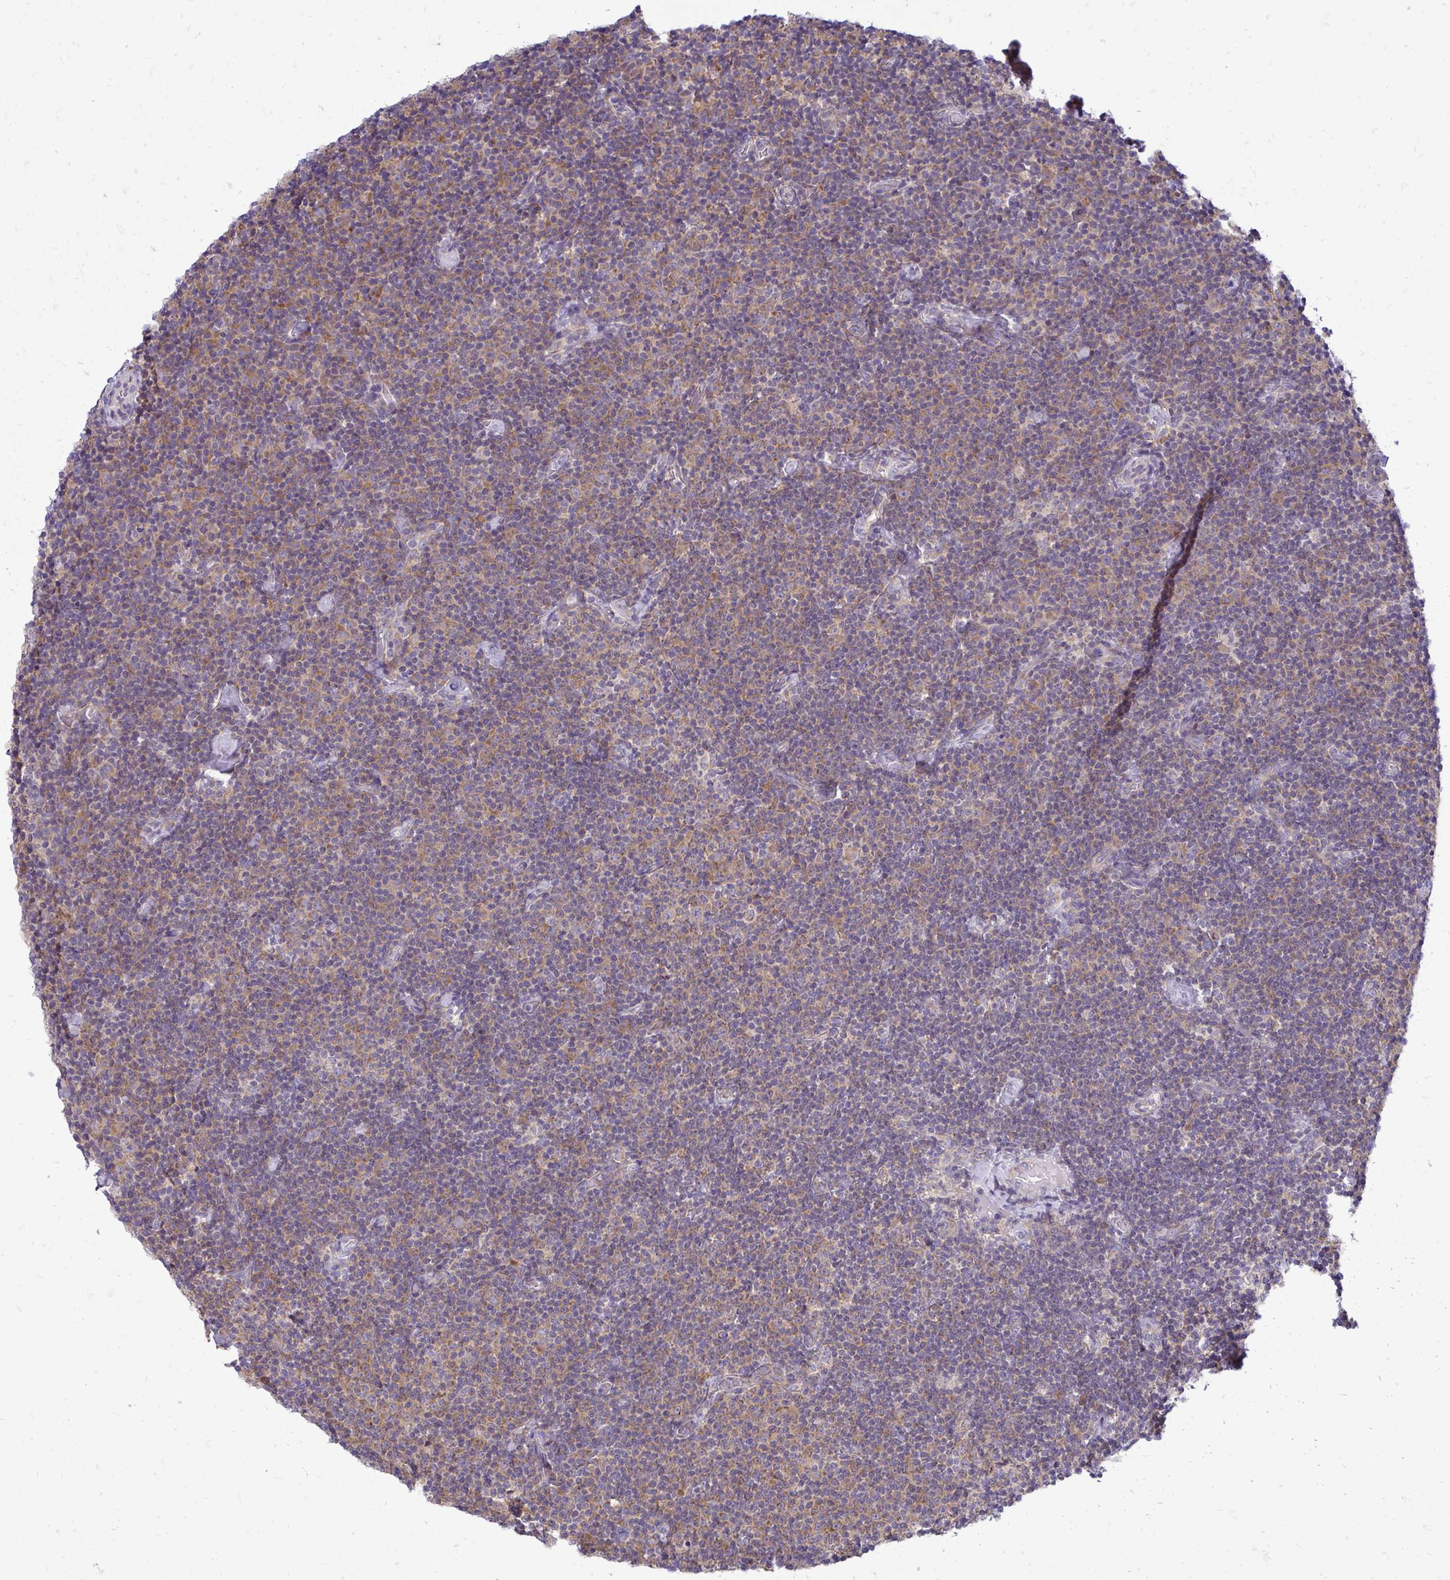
{"staining": {"intensity": "moderate", "quantity": "25%-75%", "location": "cytoplasmic/membranous"}, "tissue": "lymphoma", "cell_type": "Tumor cells", "image_type": "cancer", "snomed": [{"axis": "morphology", "description": "Malignant lymphoma, non-Hodgkin's type, Low grade"}, {"axis": "topography", "description": "Lymph node"}], "caption": "DAB (3,3'-diaminobenzidine) immunohistochemical staining of human low-grade malignant lymphoma, non-Hodgkin's type demonstrates moderate cytoplasmic/membranous protein staining in about 25%-75% of tumor cells.", "gene": "RPLP2", "patient": {"sex": "male", "age": 81}}